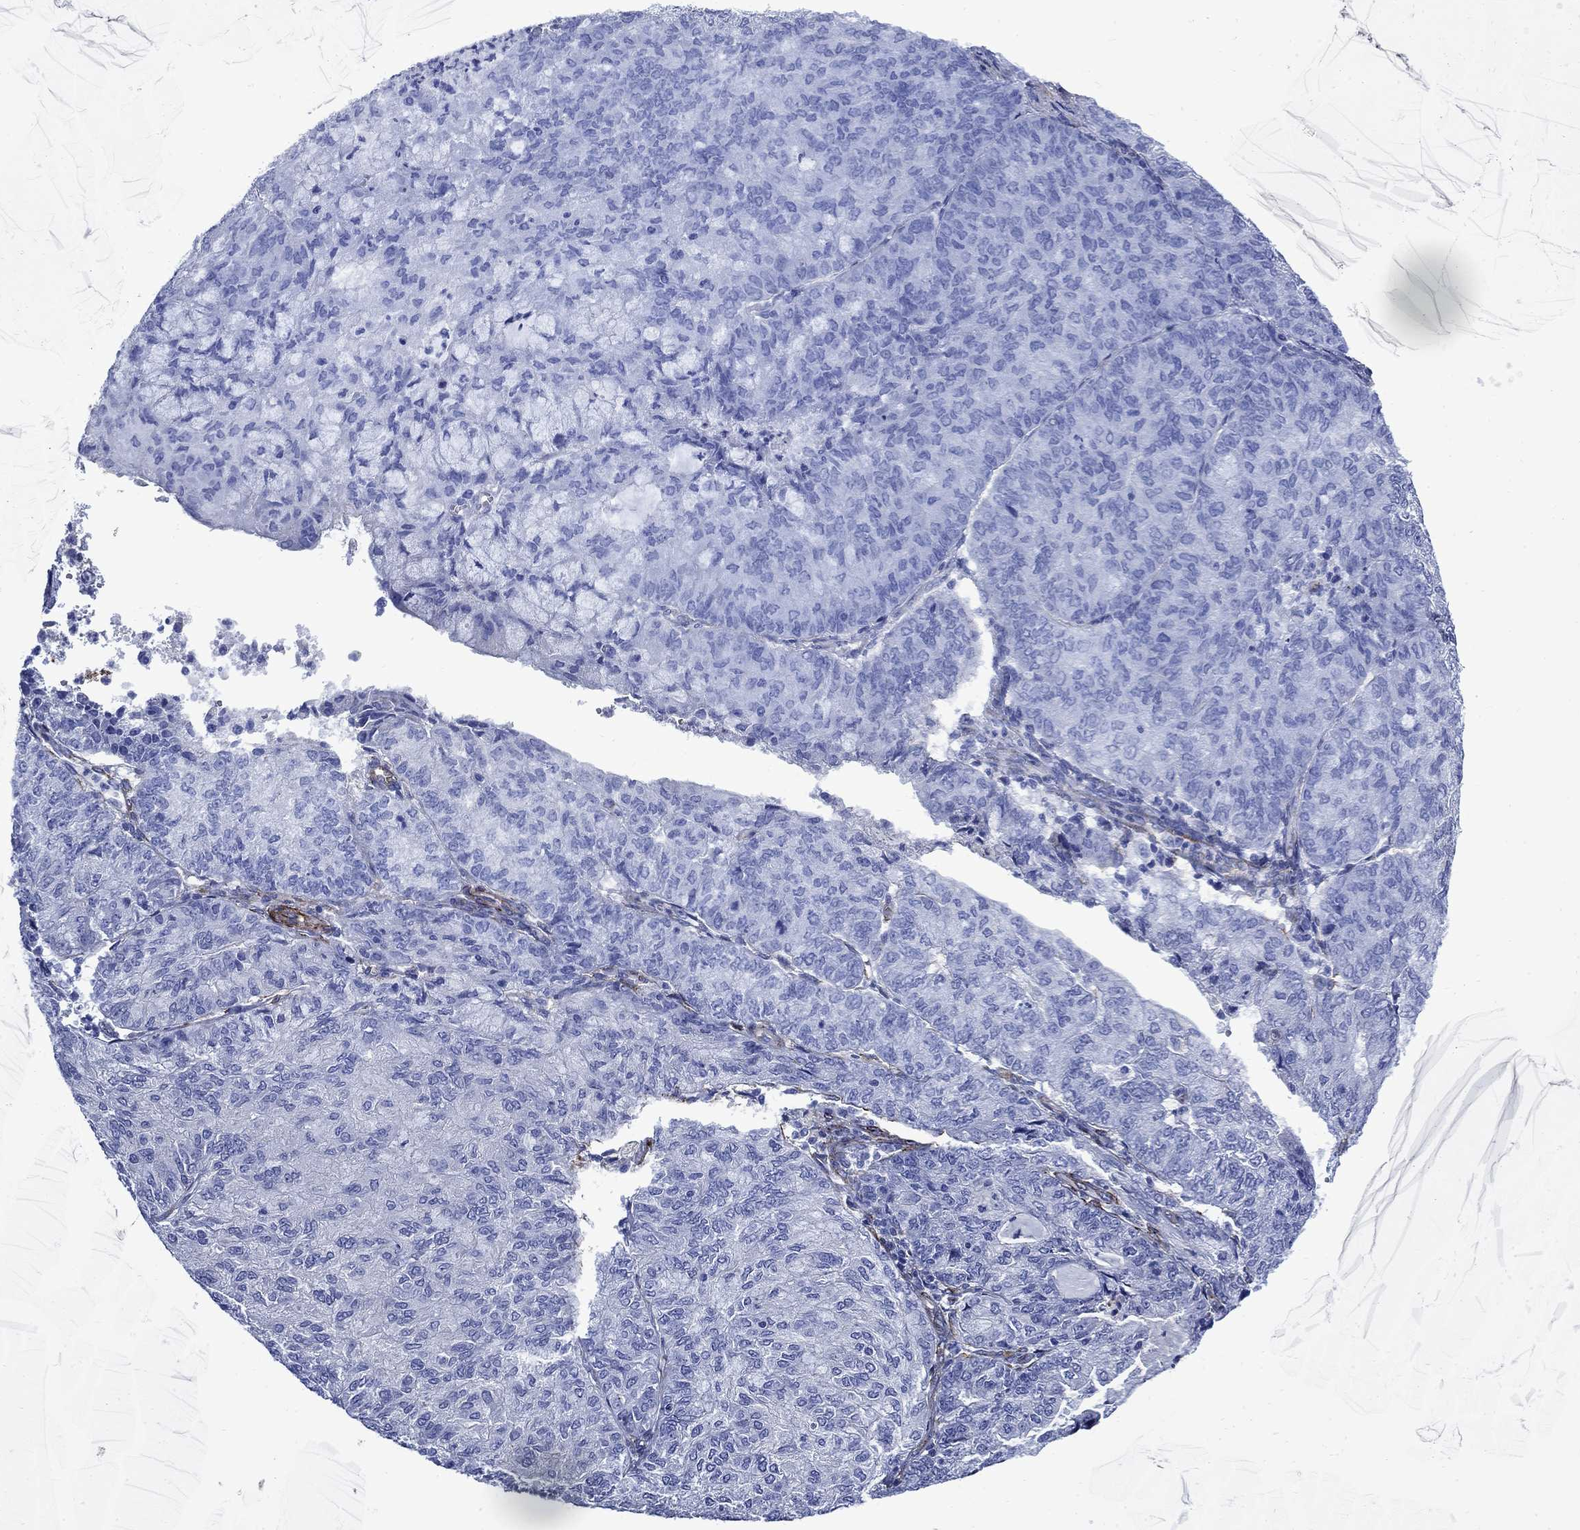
{"staining": {"intensity": "negative", "quantity": "none", "location": "none"}, "tissue": "endometrial cancer", "cell_type": "Tumor cells", "image_type": "cancer", "snomed": [{"axis": "morphology", "description": "Adenocarcinoma, NOS"}, {"axis": "topography", "description": "Endometrium"}], "caption": "Endometrial adenocarcinoma was stained to show a protein in brown. There is no significant expression in tumor cells.", "gene": "VTN", "patient": {"sex": "female", "age": 82}}